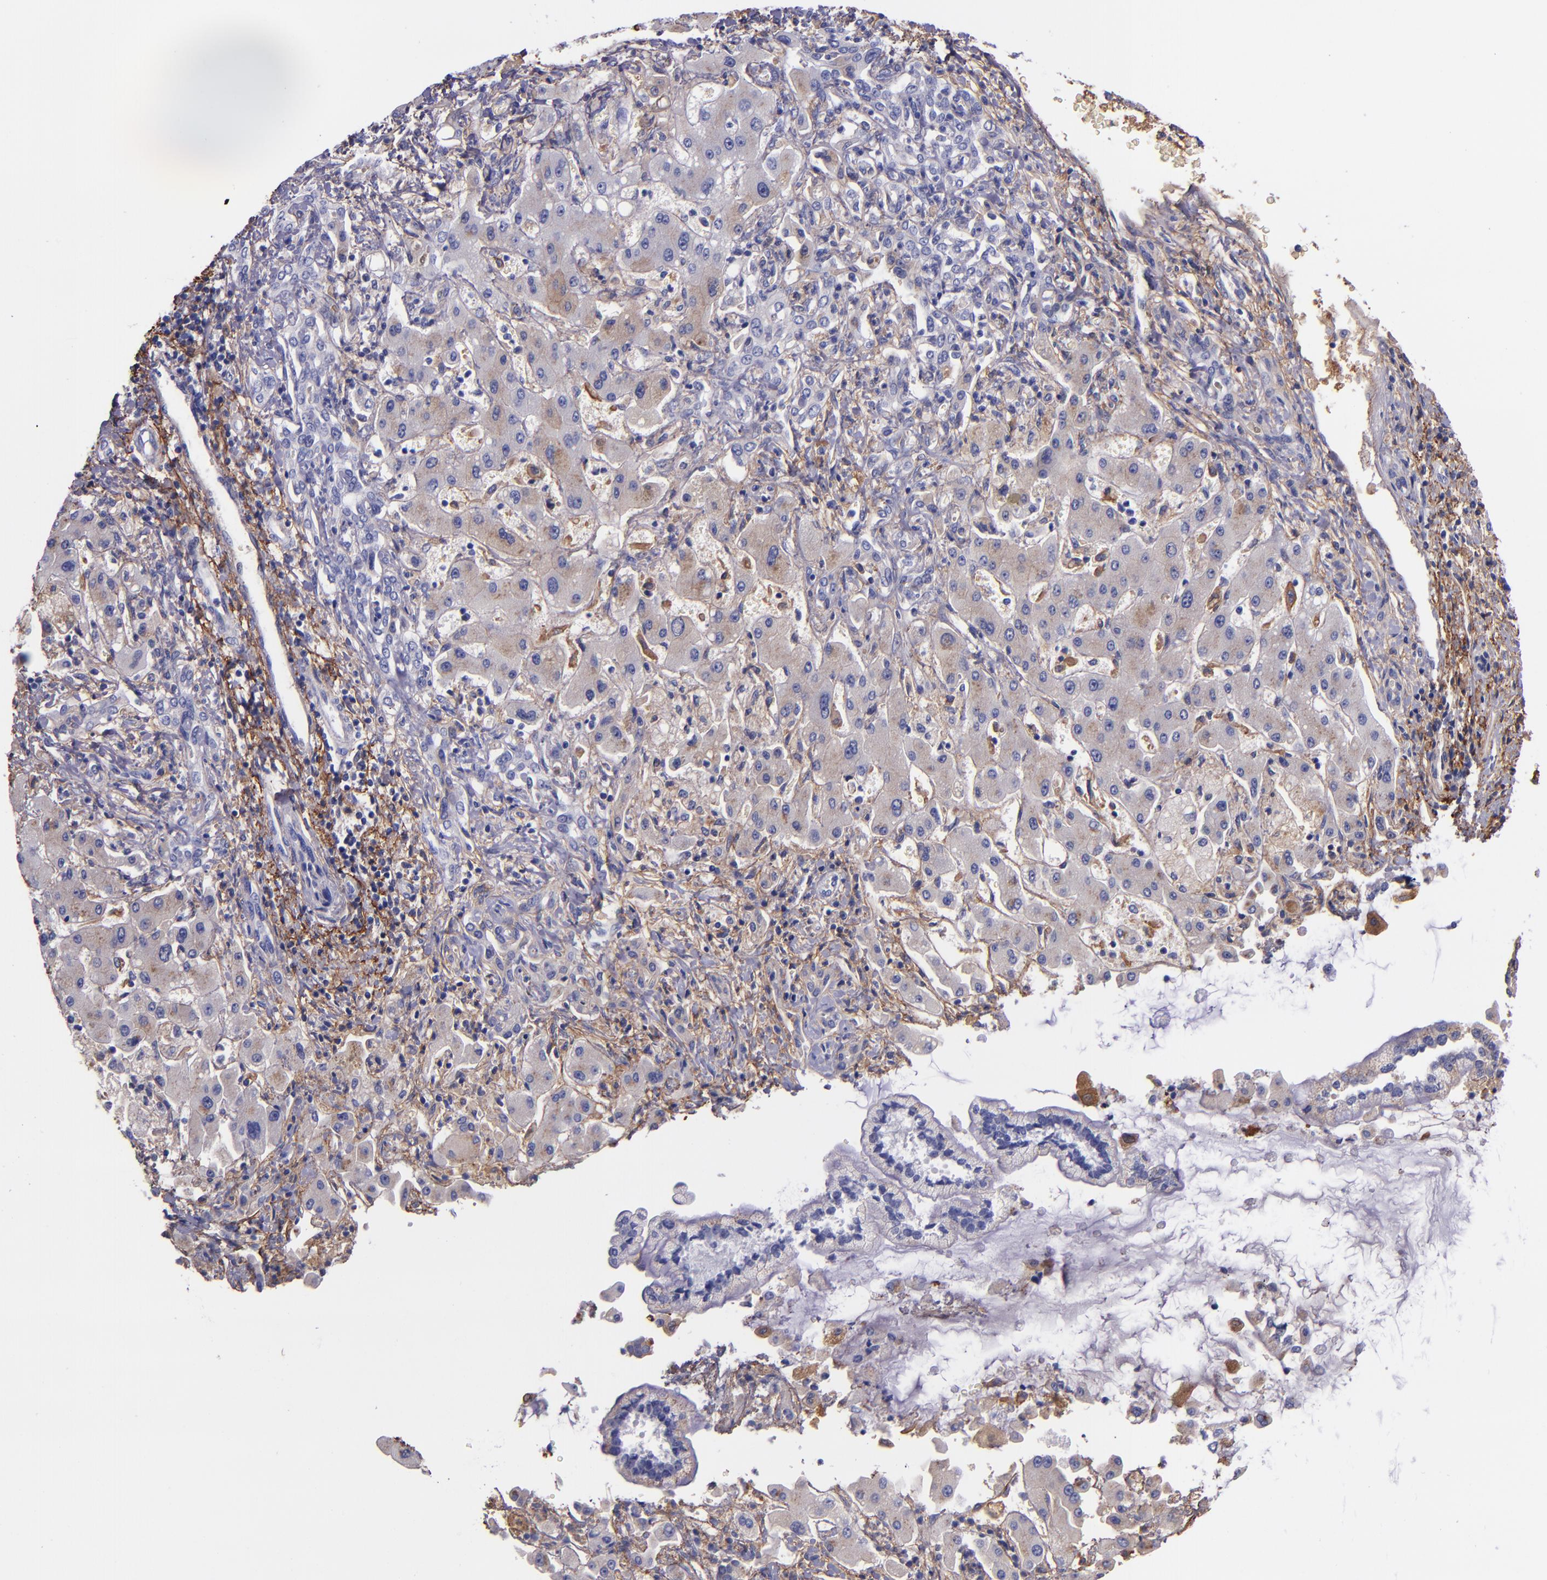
{"staining": {"intensity": "moderate", "quantity": "25%-75%", "location": "cytoplasmic/membranous"}, "tissue": "liver cancer", "cell_type": "Tumor cells", "image_type": "cancer", "snomed": [{"axis": "morphology", "description": "Cholangiocarcinoma"}, {"axis": "topography", "description": "Liver"}], "caption": "Brown immunohistochemical staining in liver cholangiocarcinoma displays moderate cytoplasmic/membranous expression in approximately 25%-75% of tumor cells.", "gene": "IVL", "patient": {"sex": "male", "age": 50}}